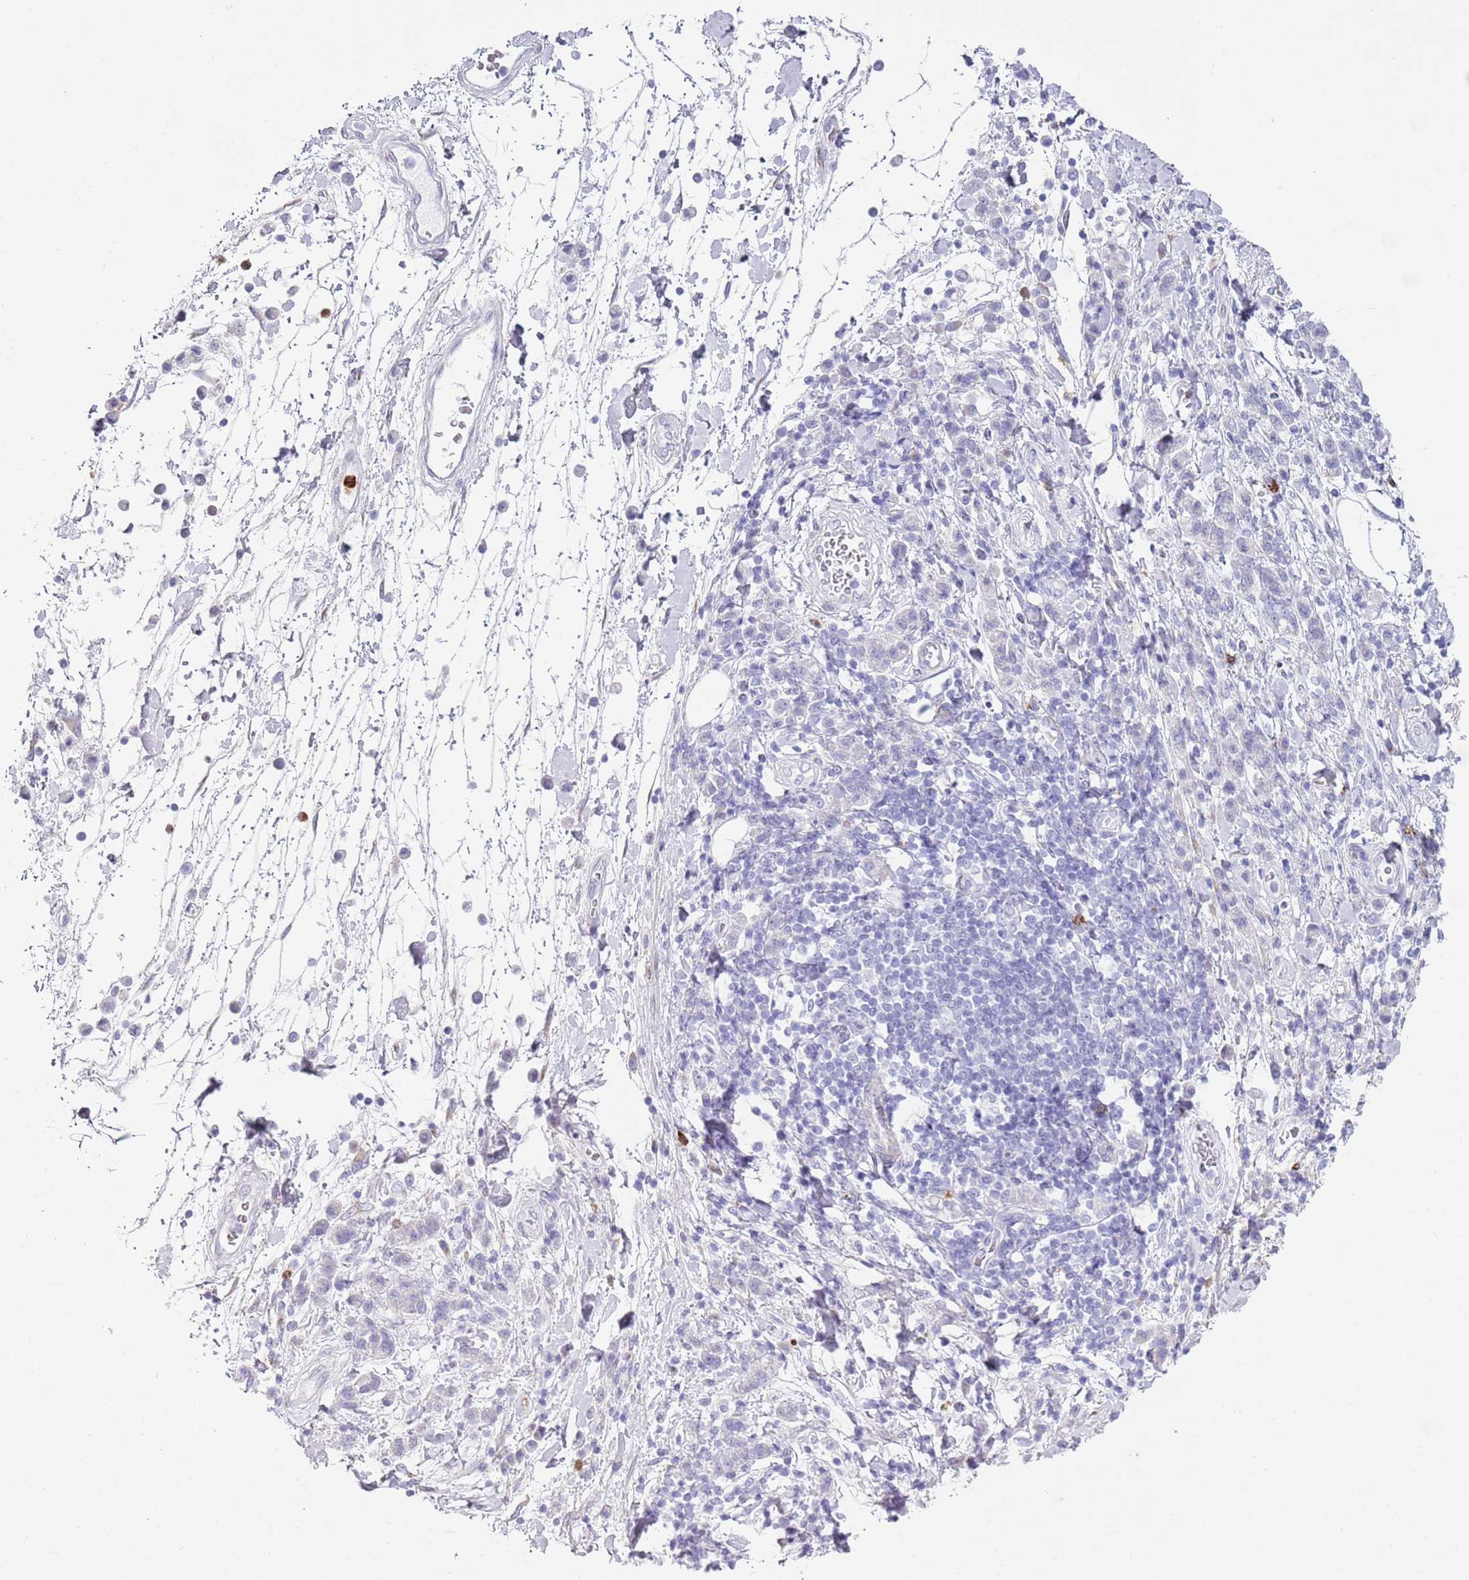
{"staining": {"intensity": "negative", "quantity": "none", "location": "none"}, "tissue": "stomach cancer", "cell_type": "Tumor cells", "image_type": "cancer", "snomed": [{"axis": "morphology", "description": "Adenocarcinoma, NOS"}, {"axis": "topography", "description": "Stomach"}], "caption": "Immunohistochemistry histopathology image of human stomach cancer (adenocarcinoma) stained for a protein (brown), which shows no positivity in tumor cells.", "gene": "CD177", "patient": {"sex": "male", "age": 77}}